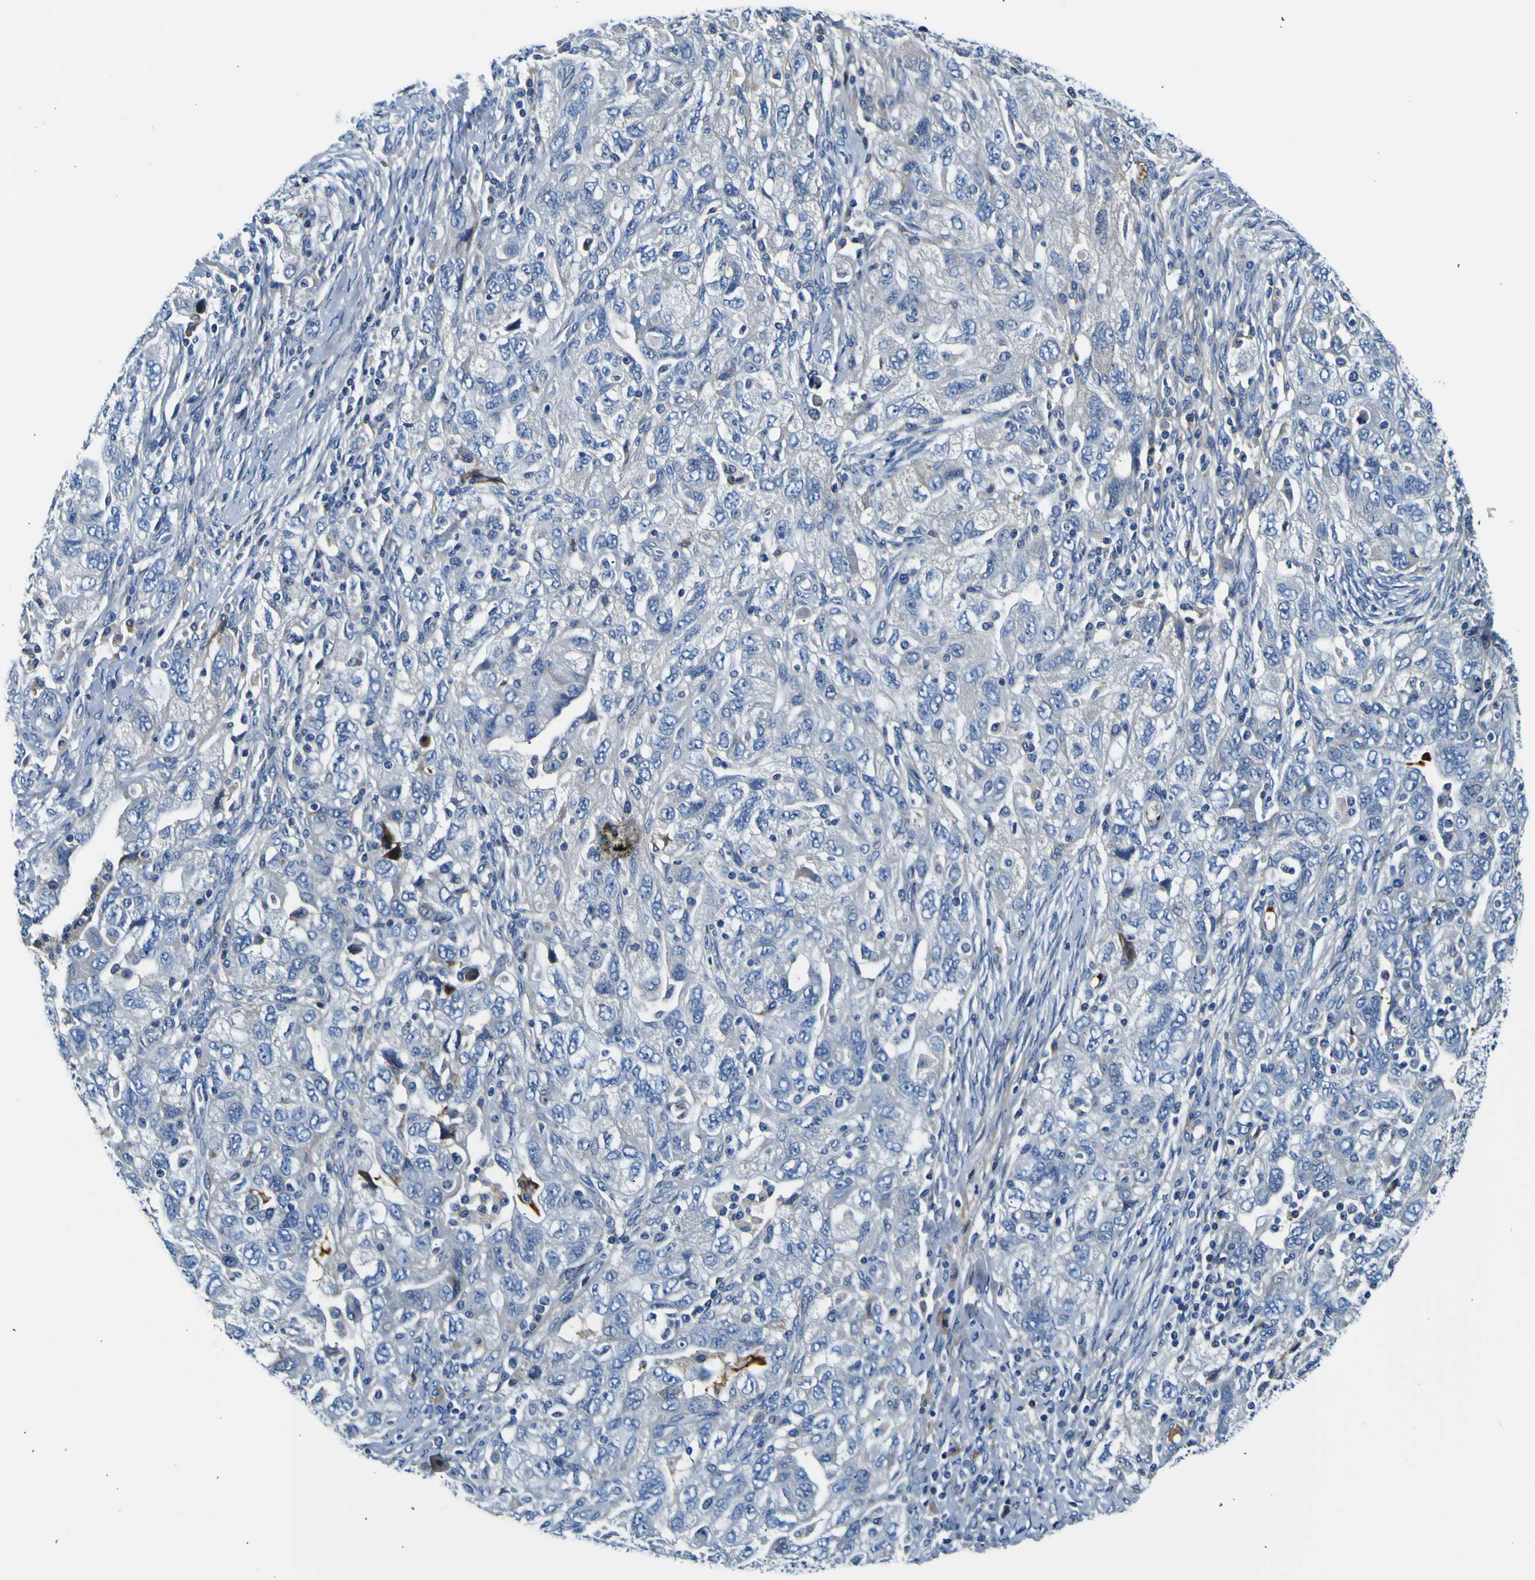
{"staining": {"intensity": "negative", "quantity": "none", "location": "none"}, "tissue": "ovarian cancer", "cell_type": "Tumor cells", "image_type": "cancer", "snomed": [{"axis": "morphology", "description": "Carcinoma, NOS"}, {"axis": "morphology", "description": "Cystadenocarcinoma, serous, NOS"}, {"axis": "topography", "description": "Ovary"}], "caption": "This micrograph is of ovarian carcinoma stained with immunohistochemistry (IHC) to label a protein in brown with the nuclei are counter-stained blue. There is no expression in tumor cells.", "gene": "ADGRA2", "patient": {"sex": "female", "age": 69}}